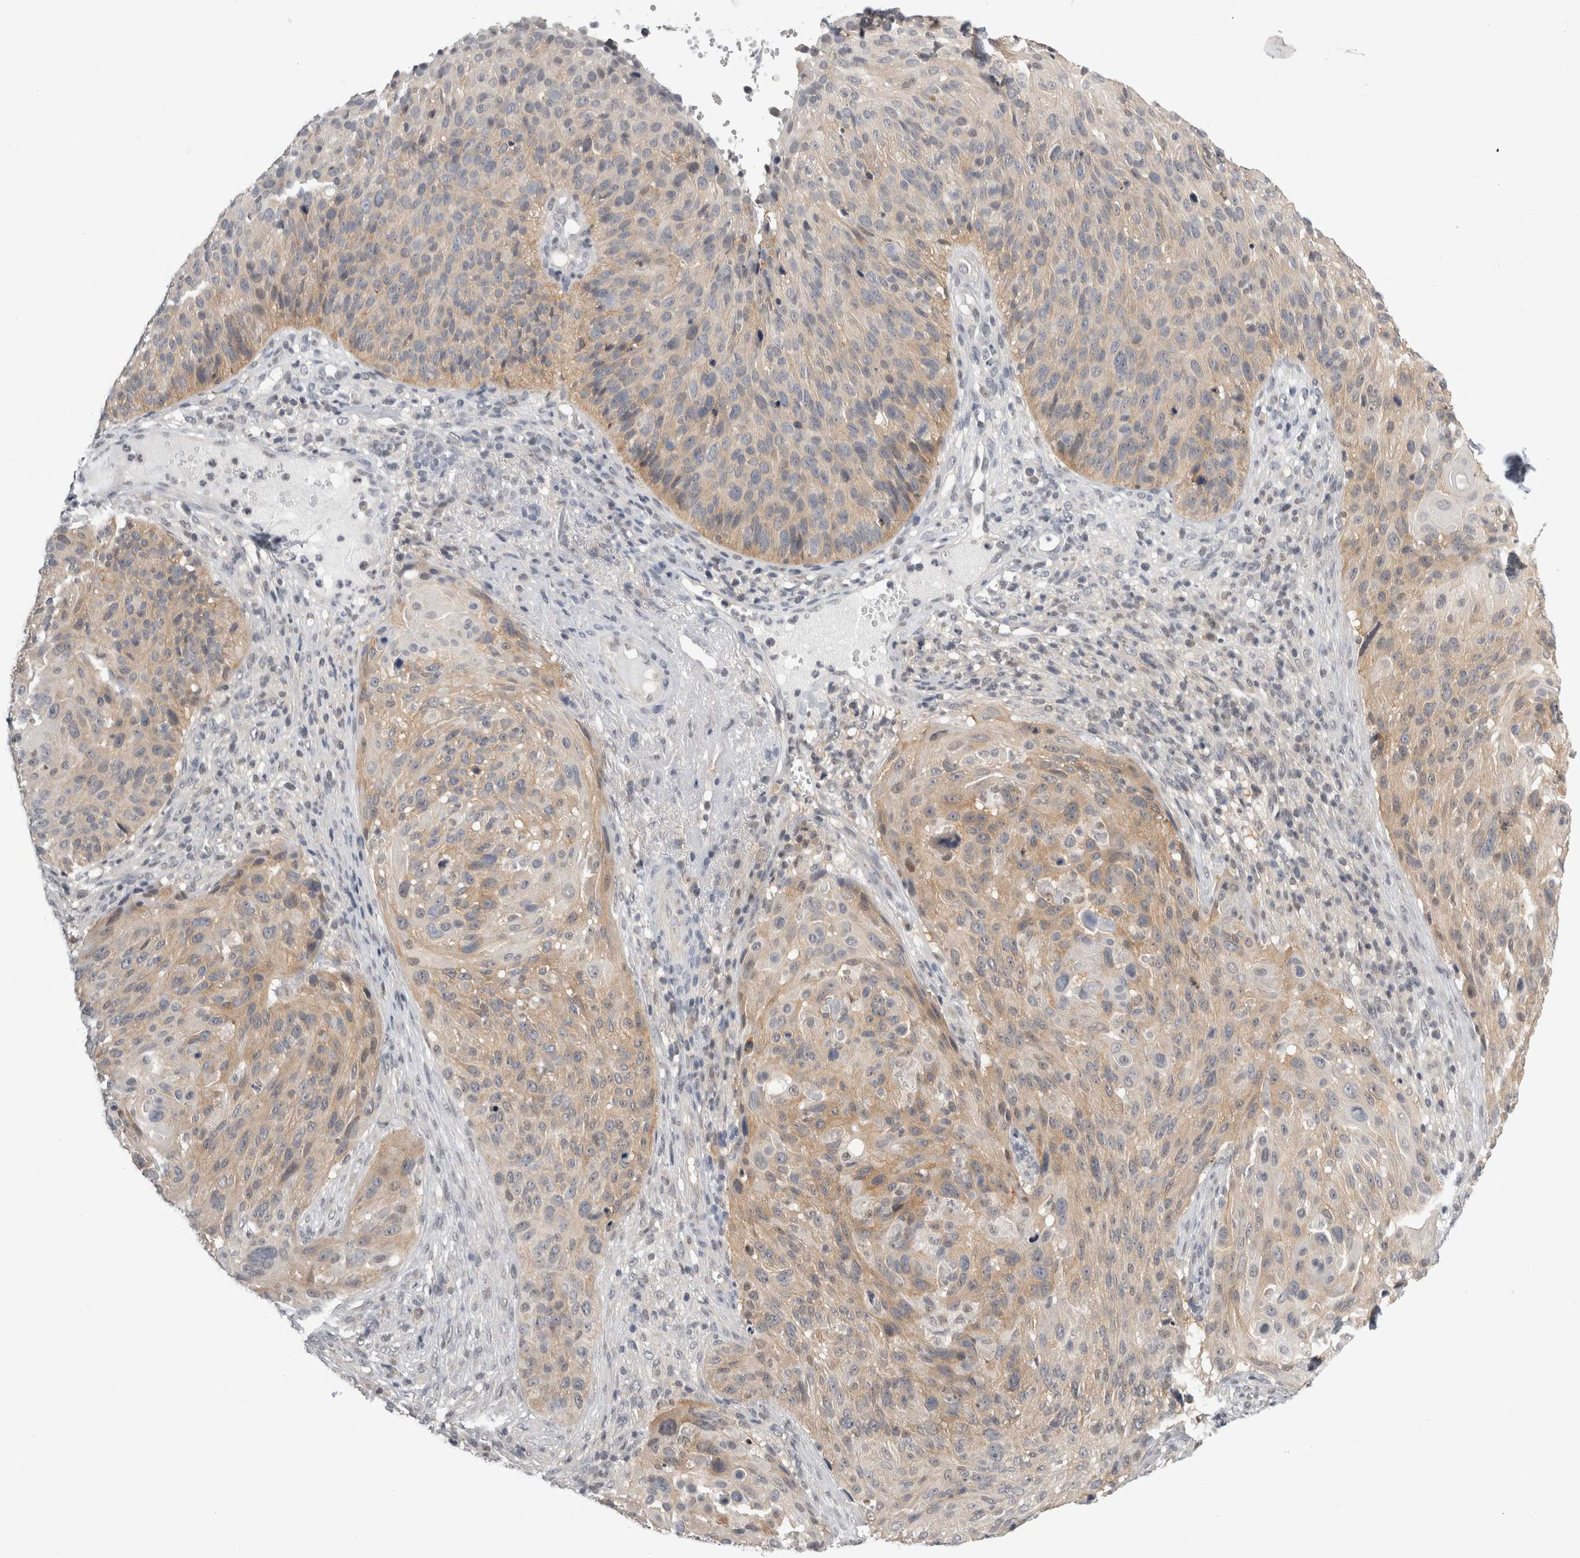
{"staining": {"intensity": "weak", "quantity": ">75%", "location": "cytoplasmic/membranous"}, "tissue": "cervical cancer", "cell_type": "Tumor cells", "image_type": "cancer", "snomed": [{"axis": "morphology", "description": "Squamous cell carcinoma, NOS"}, {"axis": "topography", "description": "Cervix"}], "caption": "DAB (3,3'-diaminobenzidine) immunohistochemical staining of cervical cancer shows weak cytoplasmic/membranous protein expression in approximately >75% of tumor cells.", "gene": "PSMB2", "patient": {"sex": "female", "age": 74}}